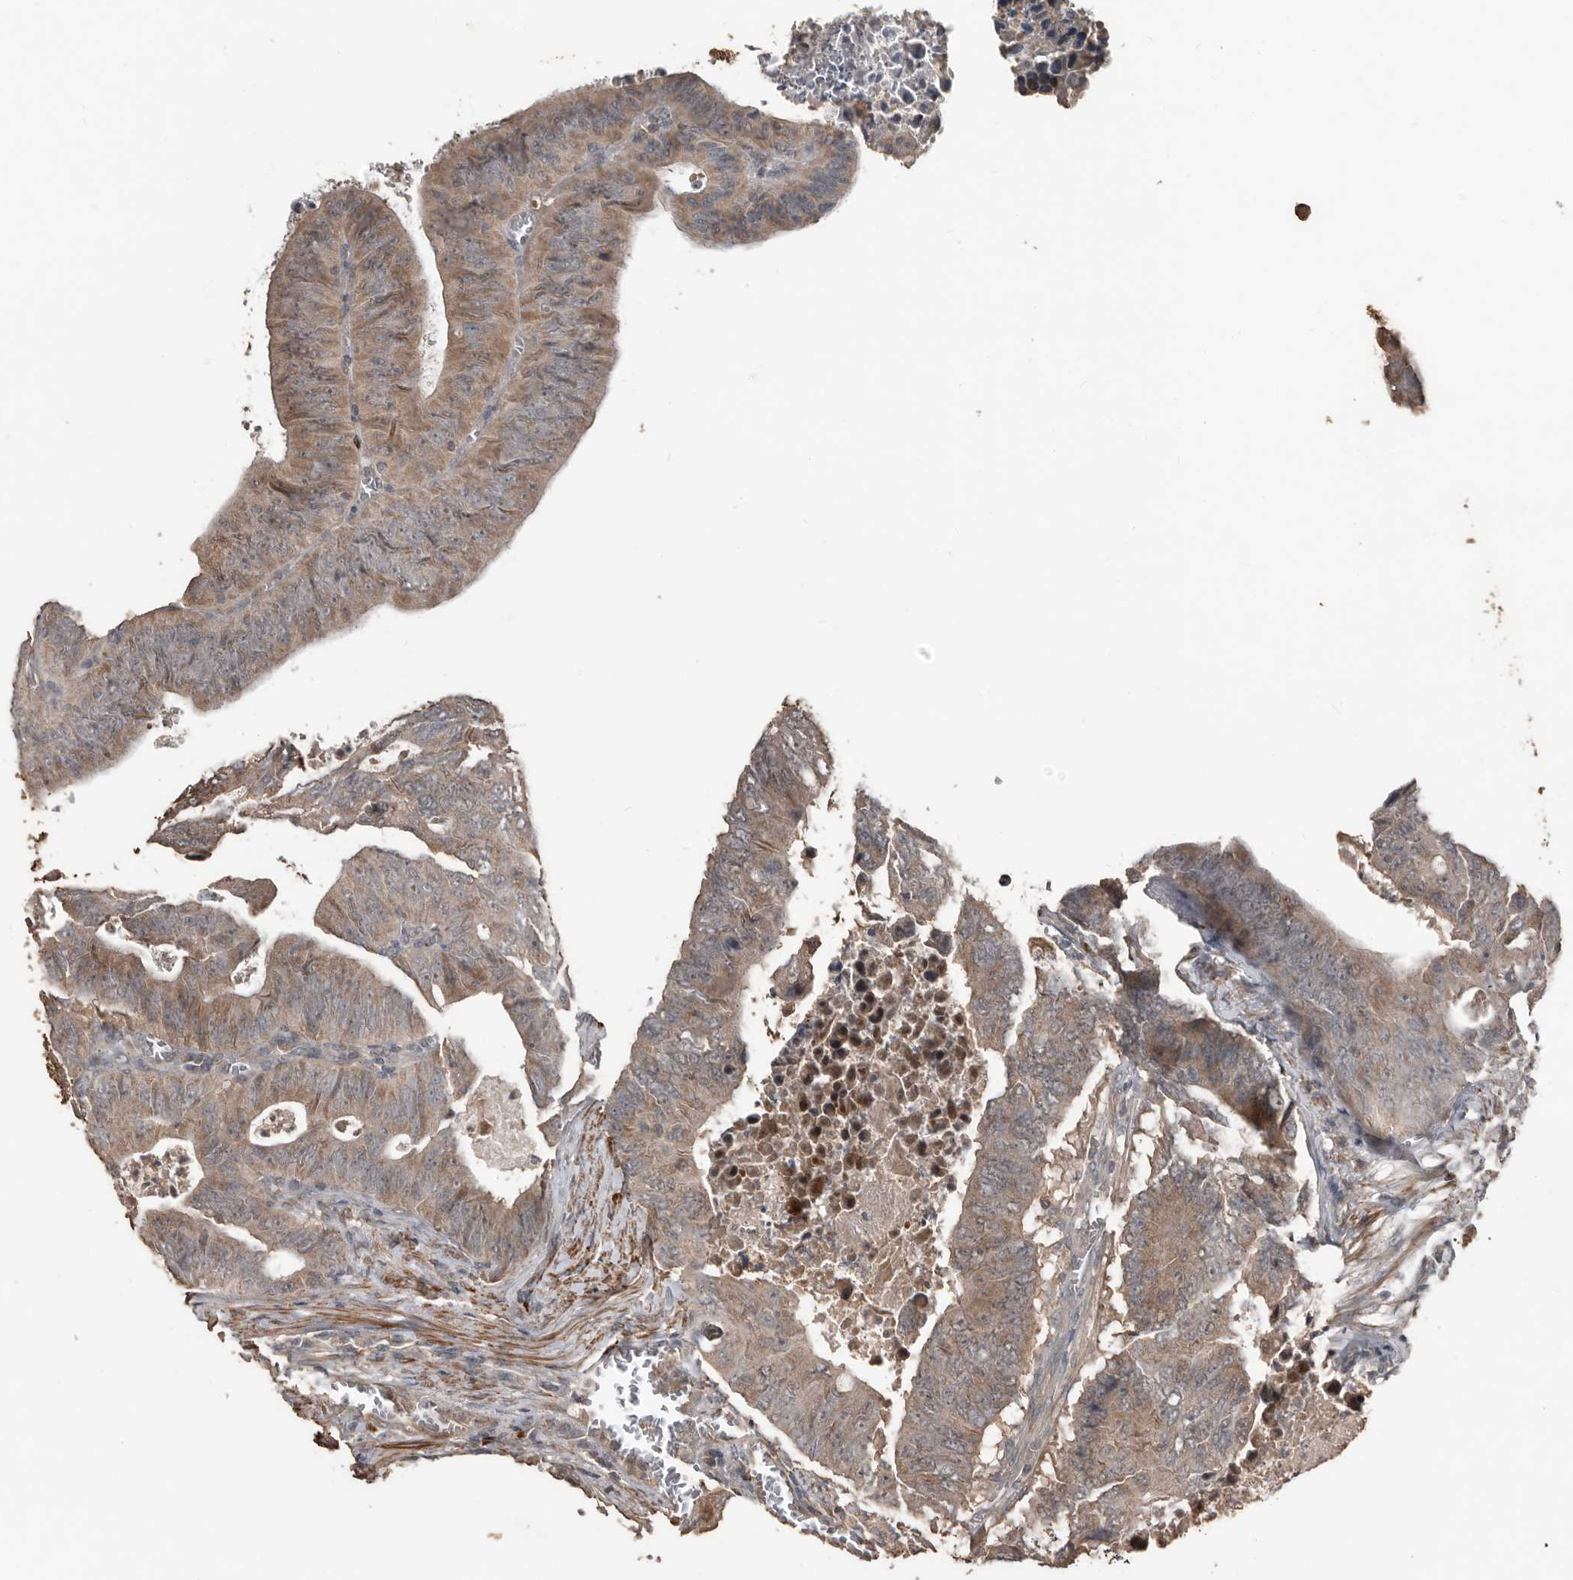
{"staining": {"intensity": "moderate", "quantity": ">75%", "location": "cytoplasmic/membranous"}, "tissue": "colorectal cancer", "cell_type": "Tumor cells", "image_type": "cancer", "snomed": [{"axis": "morphology", "description": "Adenocarcinoma, NOS"}, {"axis": "topography", "description": "Colon"}], "caption": "Colorectal cancer tissue exhibits moderate cytoplasmic/membranous expression in about >75% of tumor cells, visualized by immunohistochemistry.", "gene": "BAMBI", "patient": {"sex": "male", "age": 87}}